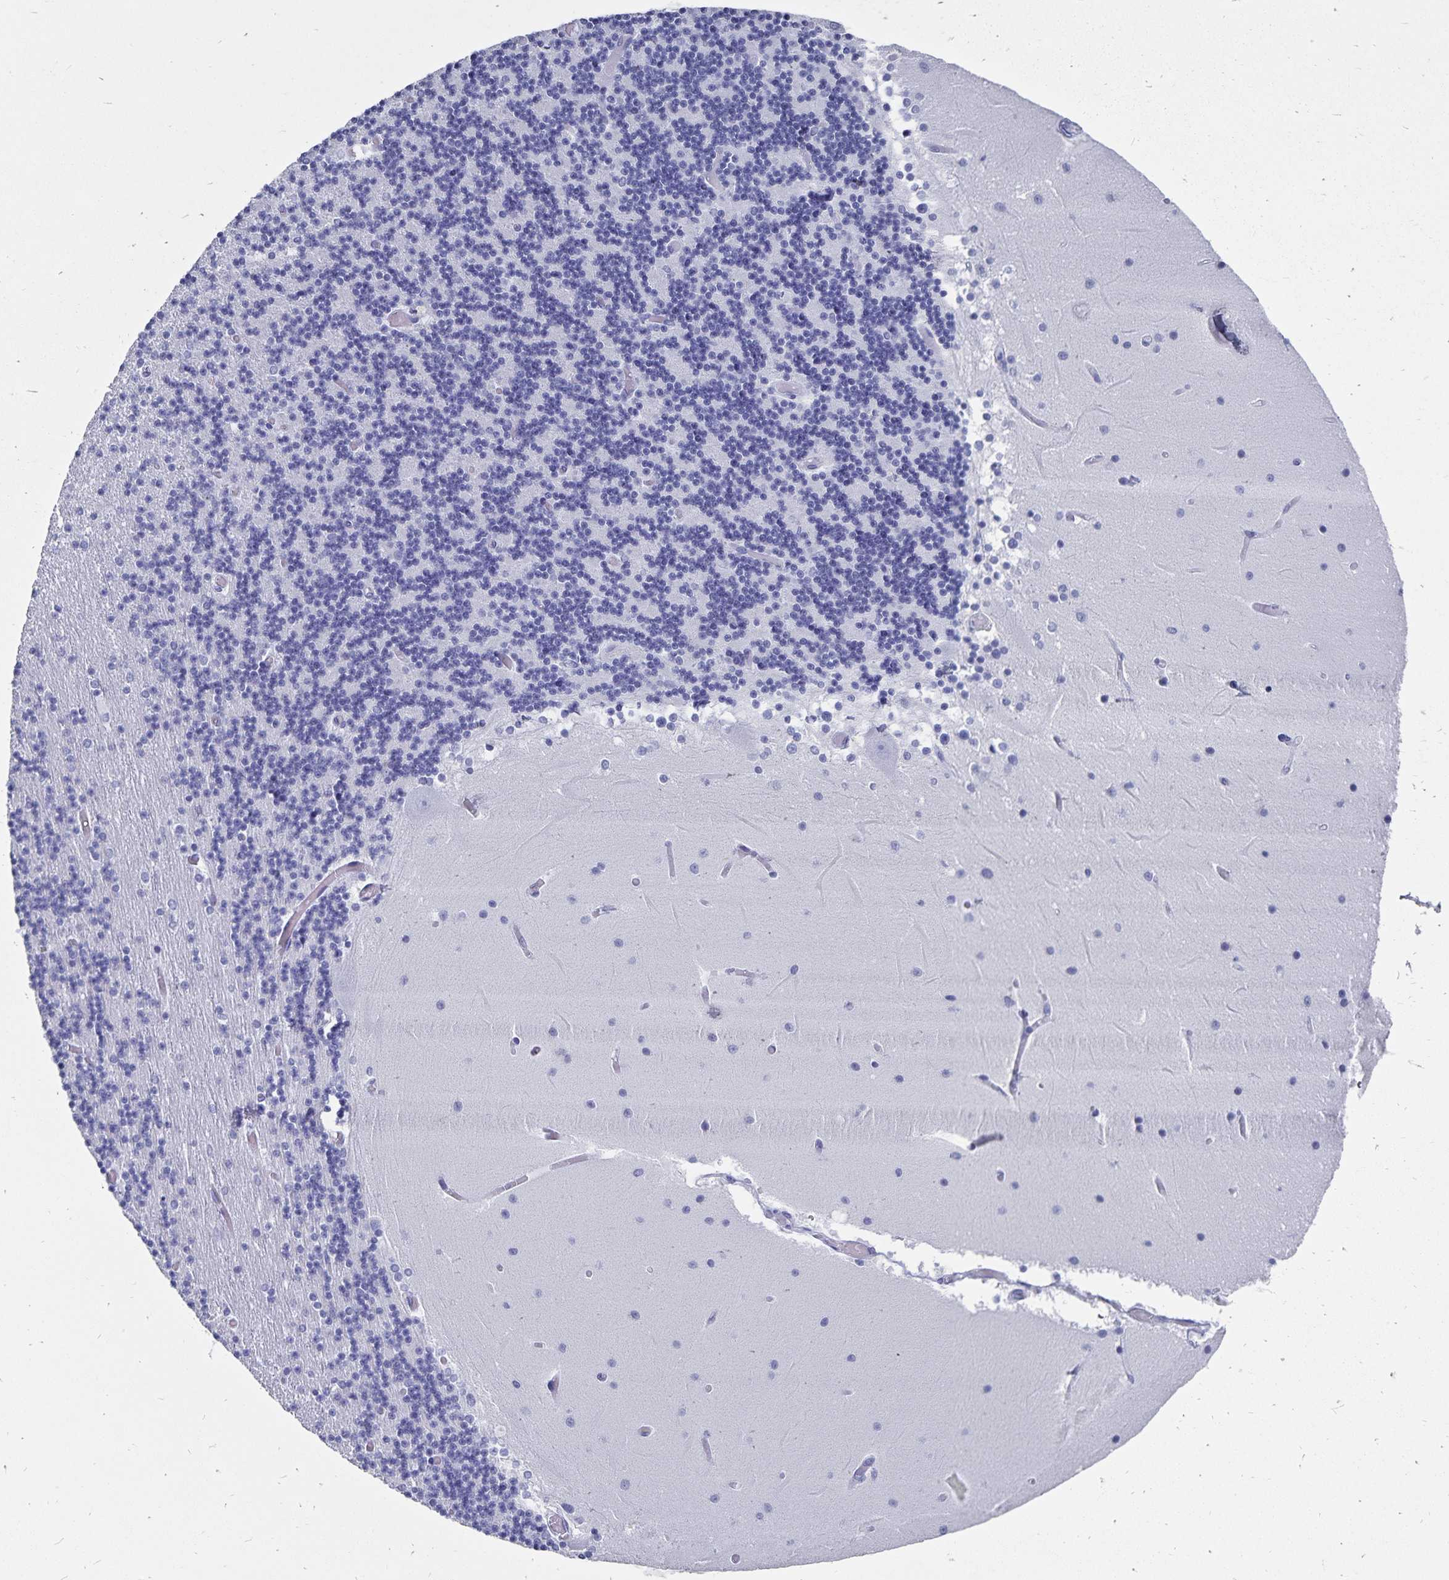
{"staining": {"intensity": "negative", "quantity": "none", "location": "none"}, "tissue": "cerebellum", "cell_type": "Cells in granular layer", "image_type": "normal", "snomed": [{"axis": "morphology", "description": "Normal tissue, NOS"}, {"axis": "topography", "description": "Cerebellum"}], "caption": "Immunohistochemistry image of unremarkable human cerebellum stained for a protein (brown), which exhibits no positivity in cells in granular layer. (DAB (3,3'-diaminobenzidine) IHC visualized using brightfield microscopy, high magnification).", "gene": "ADH1A", "patient": {"sex": "female", "age": 28}}